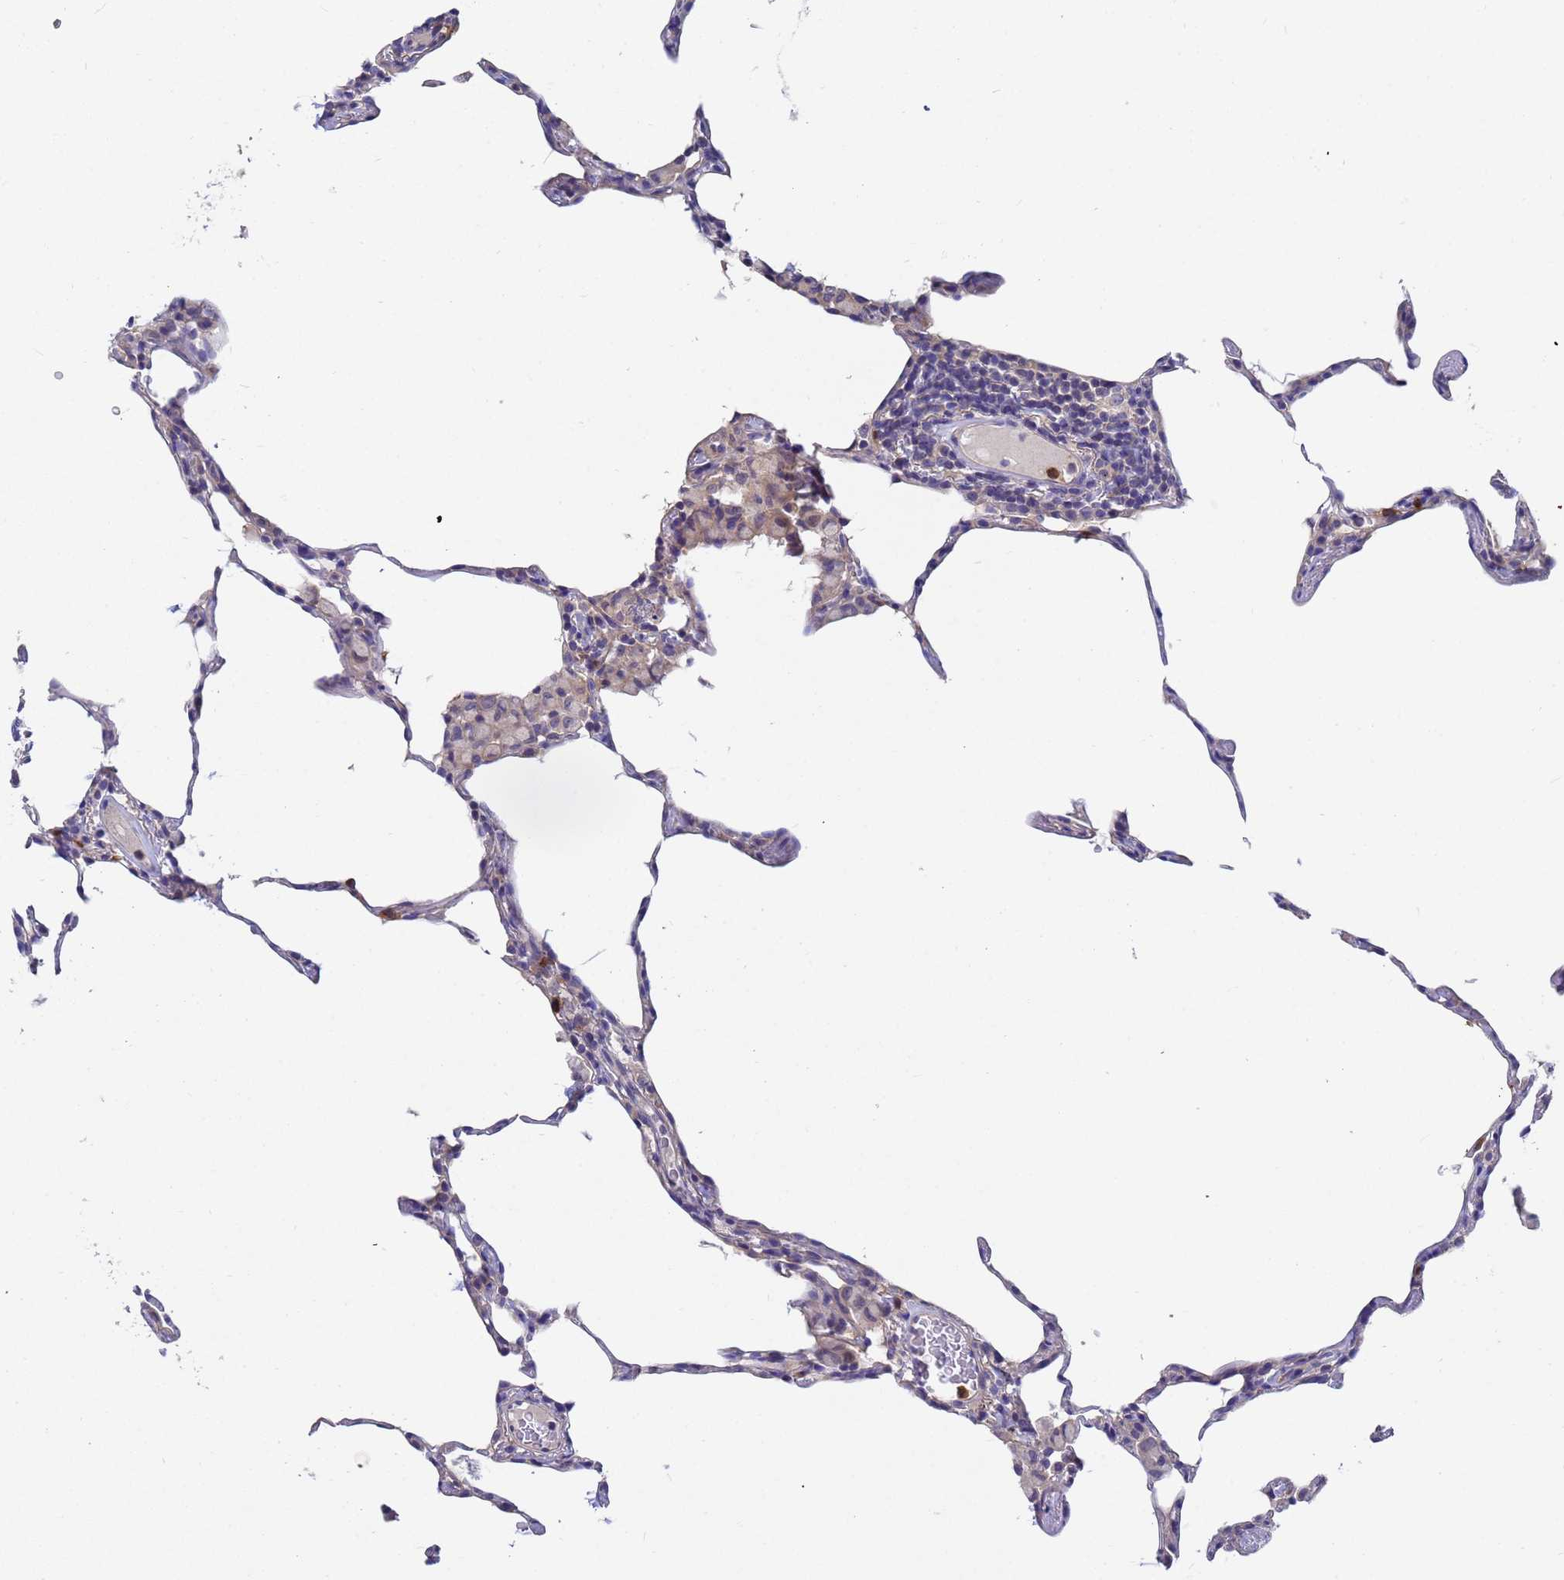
{"staining": {"intensity": "weak", "quantity": "<25%", "location": "cytoplasmic/membranous"}, "tissue": "lung", "cell_type": "Alveolar cells", "image_type": "normal", "snomed": [{"axis": "morphology", "description": "Normal tissue, NOS"}, {"axis": "topography", "description": "Lung"}], "caption": "The photomicrograph displays no significant expression in alveolar cells of lung.", "gene": "TTLL11", "patient": {"sex": "female", "age": 57}}